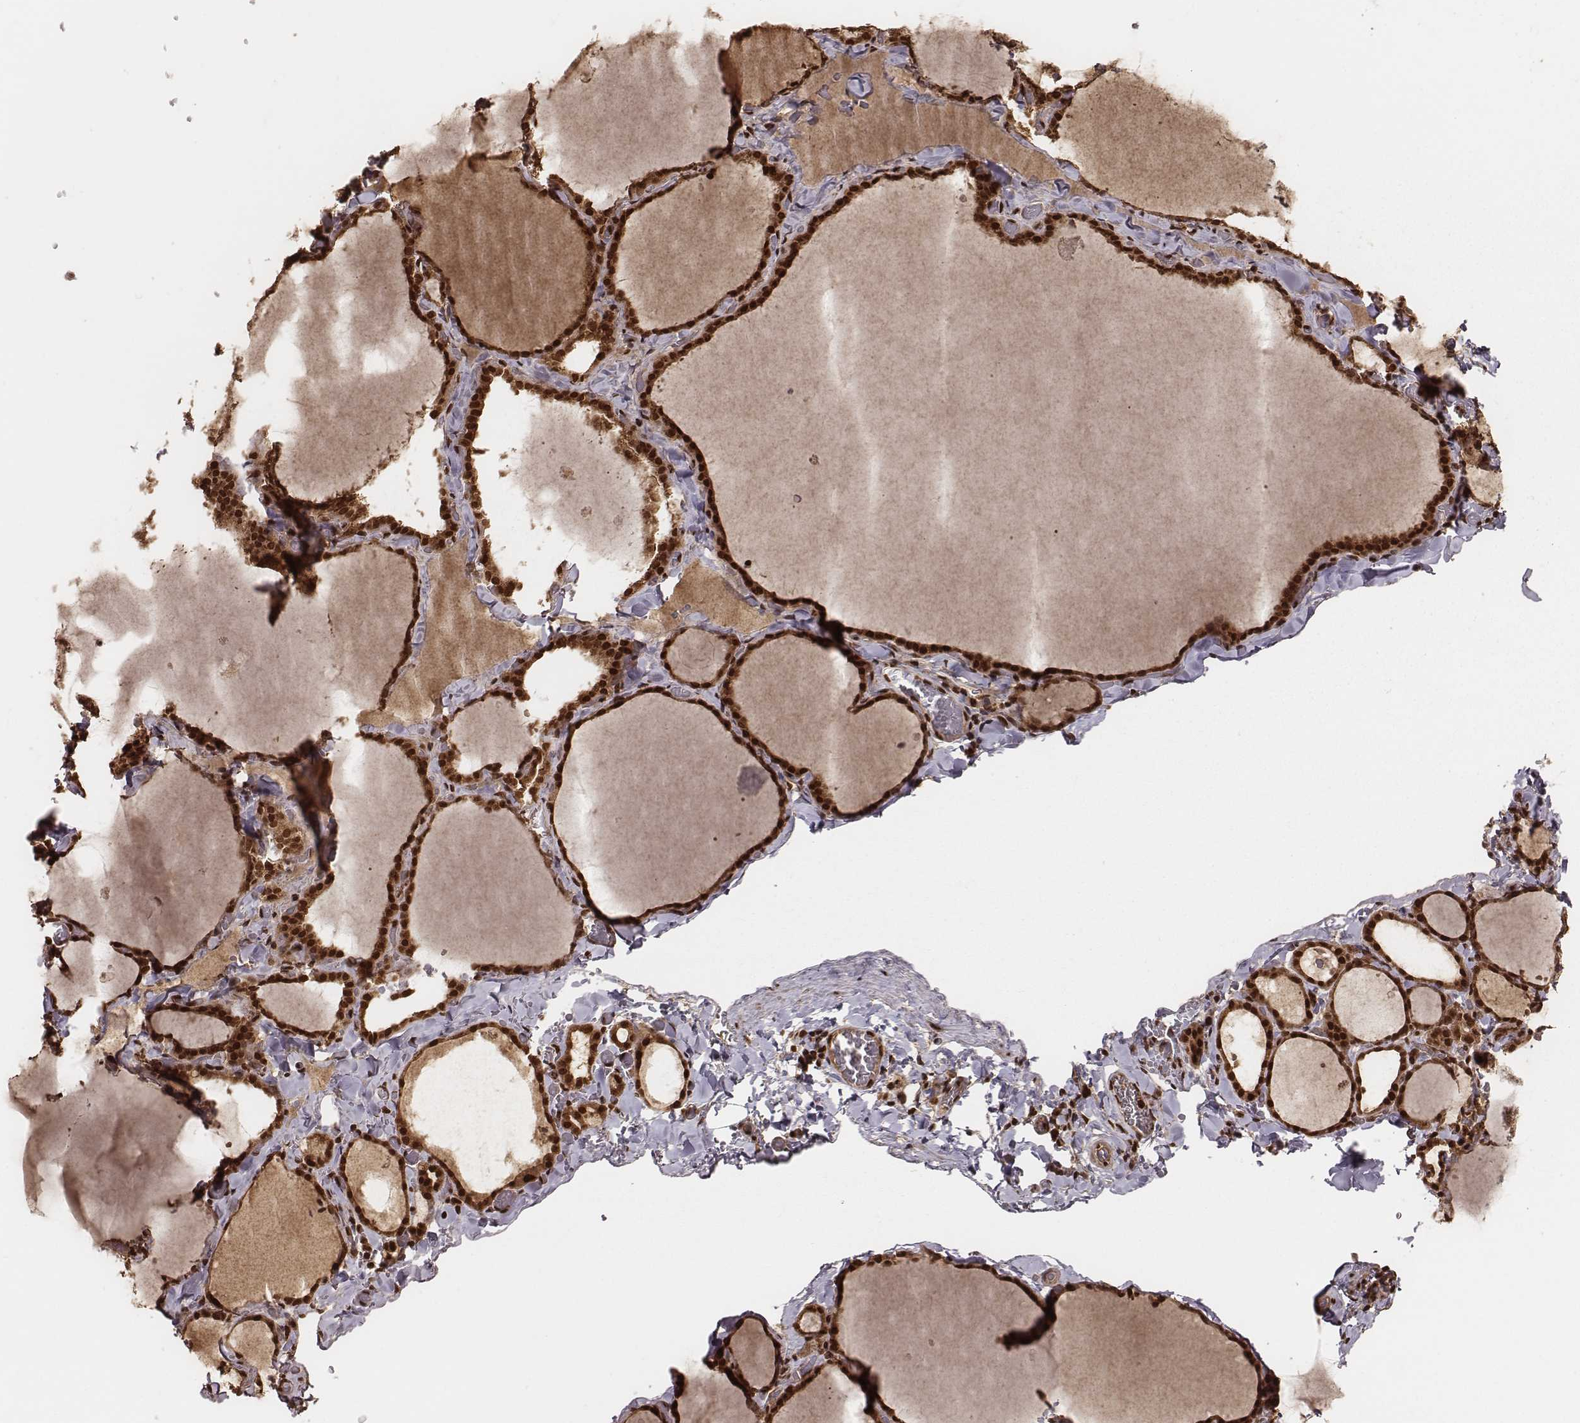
{"staining": {"intensity": "strong", "quantity": ">75%", "location": "cytoplasmic/membranous,nuclear"}, "tissue": "thyroid gland", "cell_type": "Glandular cells", "image_type": "normal", "snomed": [{"axis": "morphology", "description": "Normal tissue, NOS"}, {"axis": "topography", "description": "Thyroid gland"}], "caption": "DAB immunohistochemical staining of unremarkable thyroid gland shows strong cytoplasmic/membranous,nuclear protein staining in about >75% of glandular cells.", "gene": "NFX1", "patient": {"sex": "female", "age": 22}}